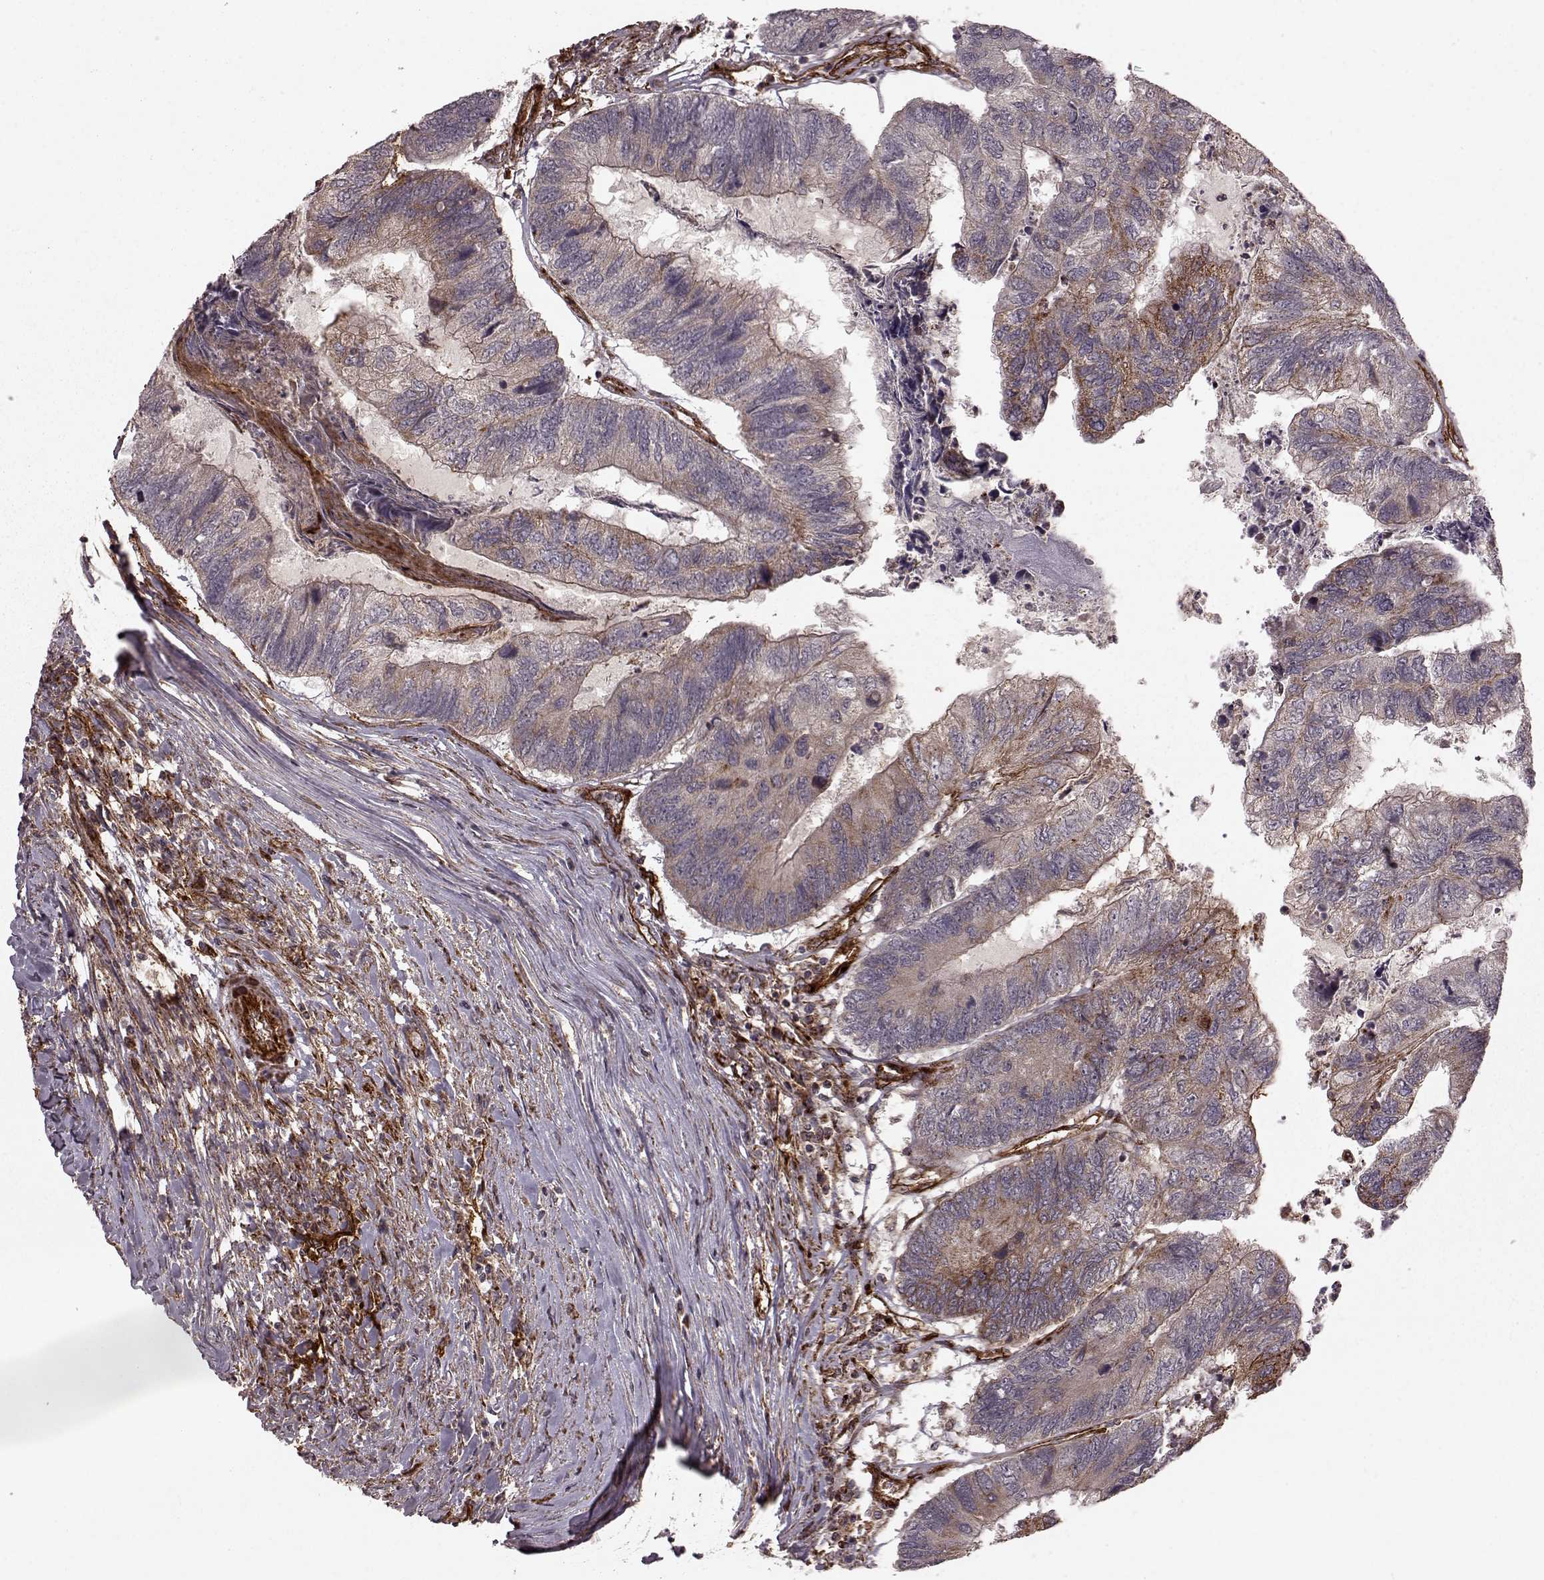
{"staining": {"intensity": "moderate", "quantity": "<25%", "location": "cytoplasmic/membranous"}, "tissue": "colorectal cancer", "cell_type": "Tumor cells", "image_type": "cancer", "snomed": [{"axis": "morphology", "description": "Adenocarcinoma, NOS"}, {"axis": "topography", "description": "Colon"}], "caption": "Immunohistochemistry (IHC) image of neoplastic tissue: human colorectal cancer (adenocarcinoma) stained using IHC displays low levels of moderate protein expression localized specifically in the cytoplasmic/membranous of tumor cells, appearing as a cytoplasmic/membranous brown color.", "gene": "FXN", "patient": {"sex": "female", "age": 67}}